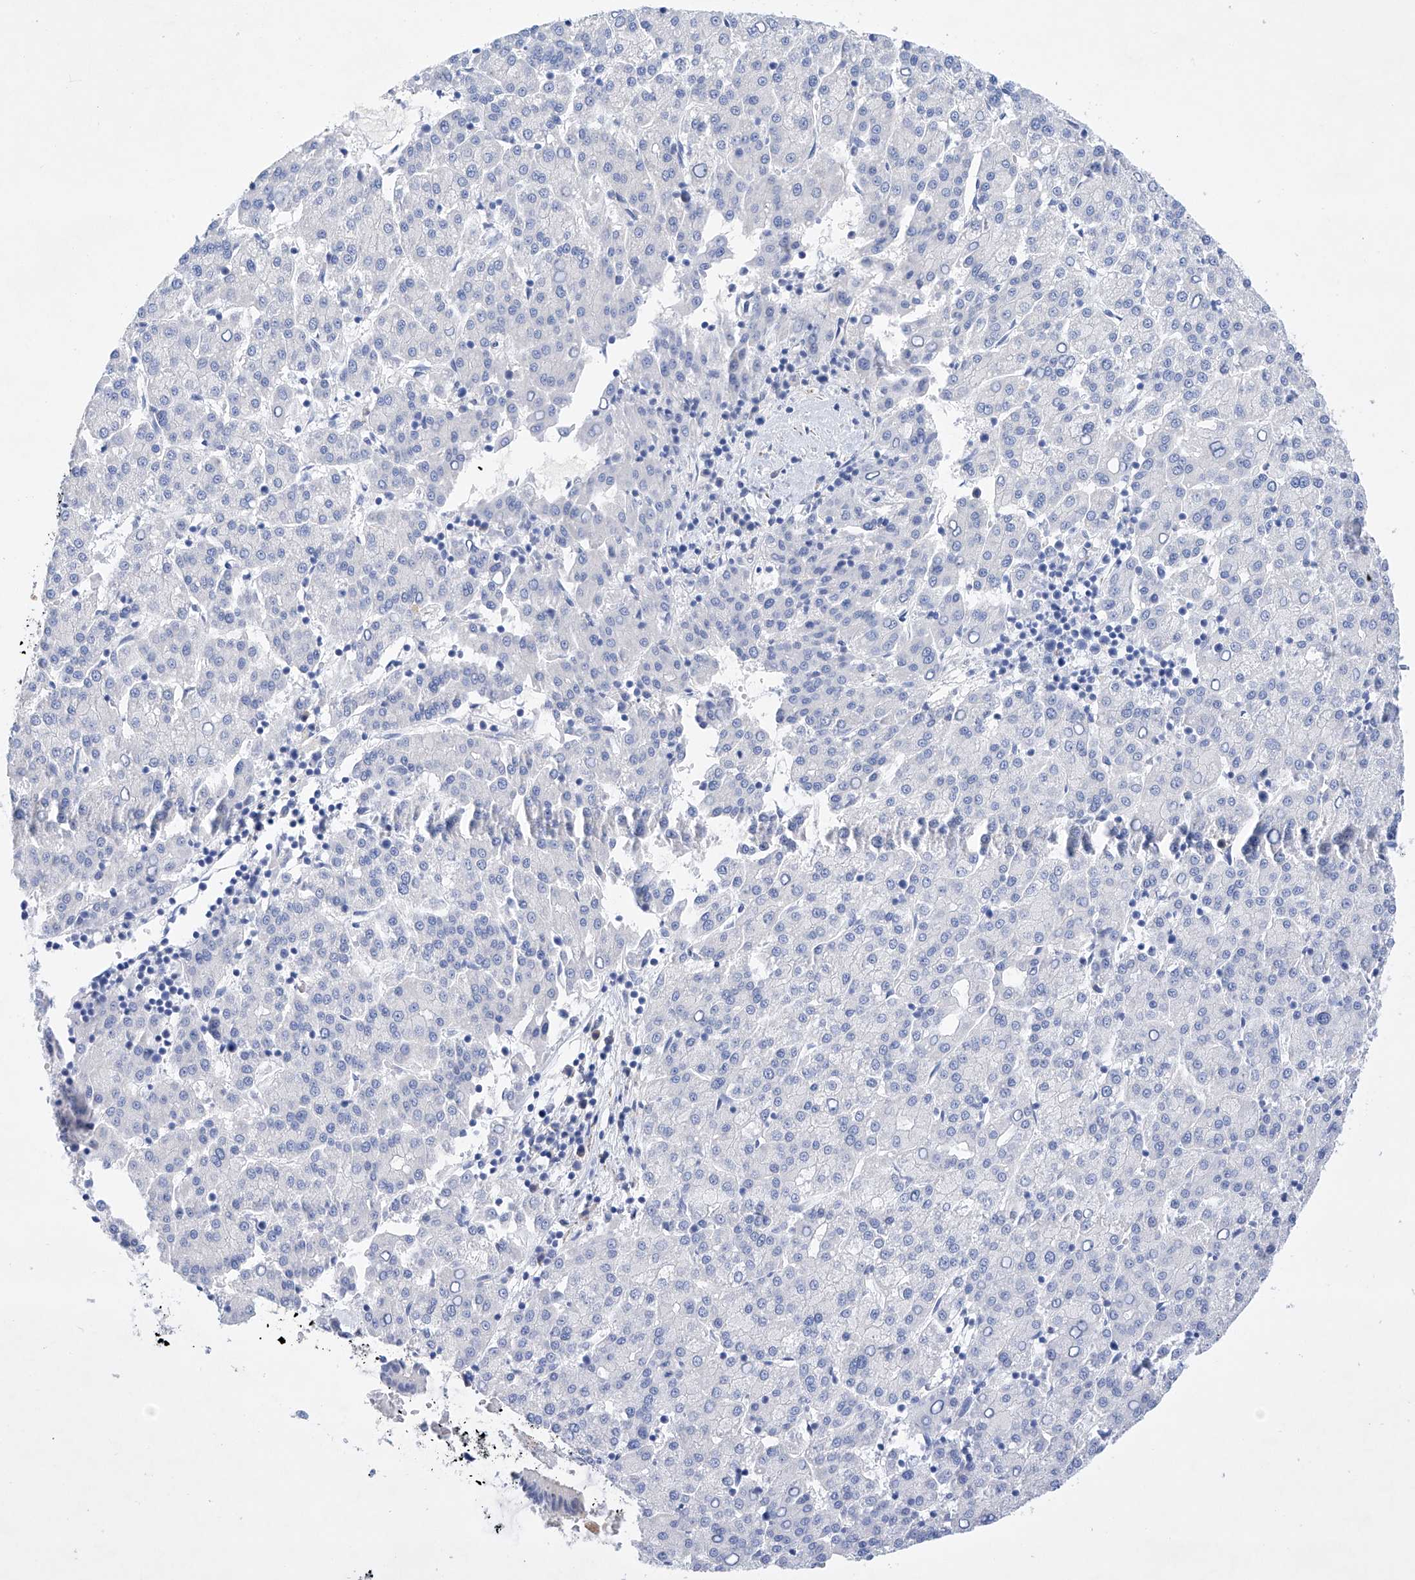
{"staining": {"intensity": "negative", "quantity": "none", "location": "none"}, "tissue": "liver cancer", "cell_type": "Tumor cells", "image_type": "cancer", "snomed": [{"axis": "morphology", "description": "Carcinoma, Hepatocellular, NOS"}, {"axis": "topography", "description": "Liver"}], "caption": "Immunohistochemical staining of human liver hepatocellular carcinoma reveals no significant positivity in tumor cells. (DAB IHC with hematoxylin counter stain).", "gene": "LURAP1", "patient": {"sex": "female", "age": 58}}